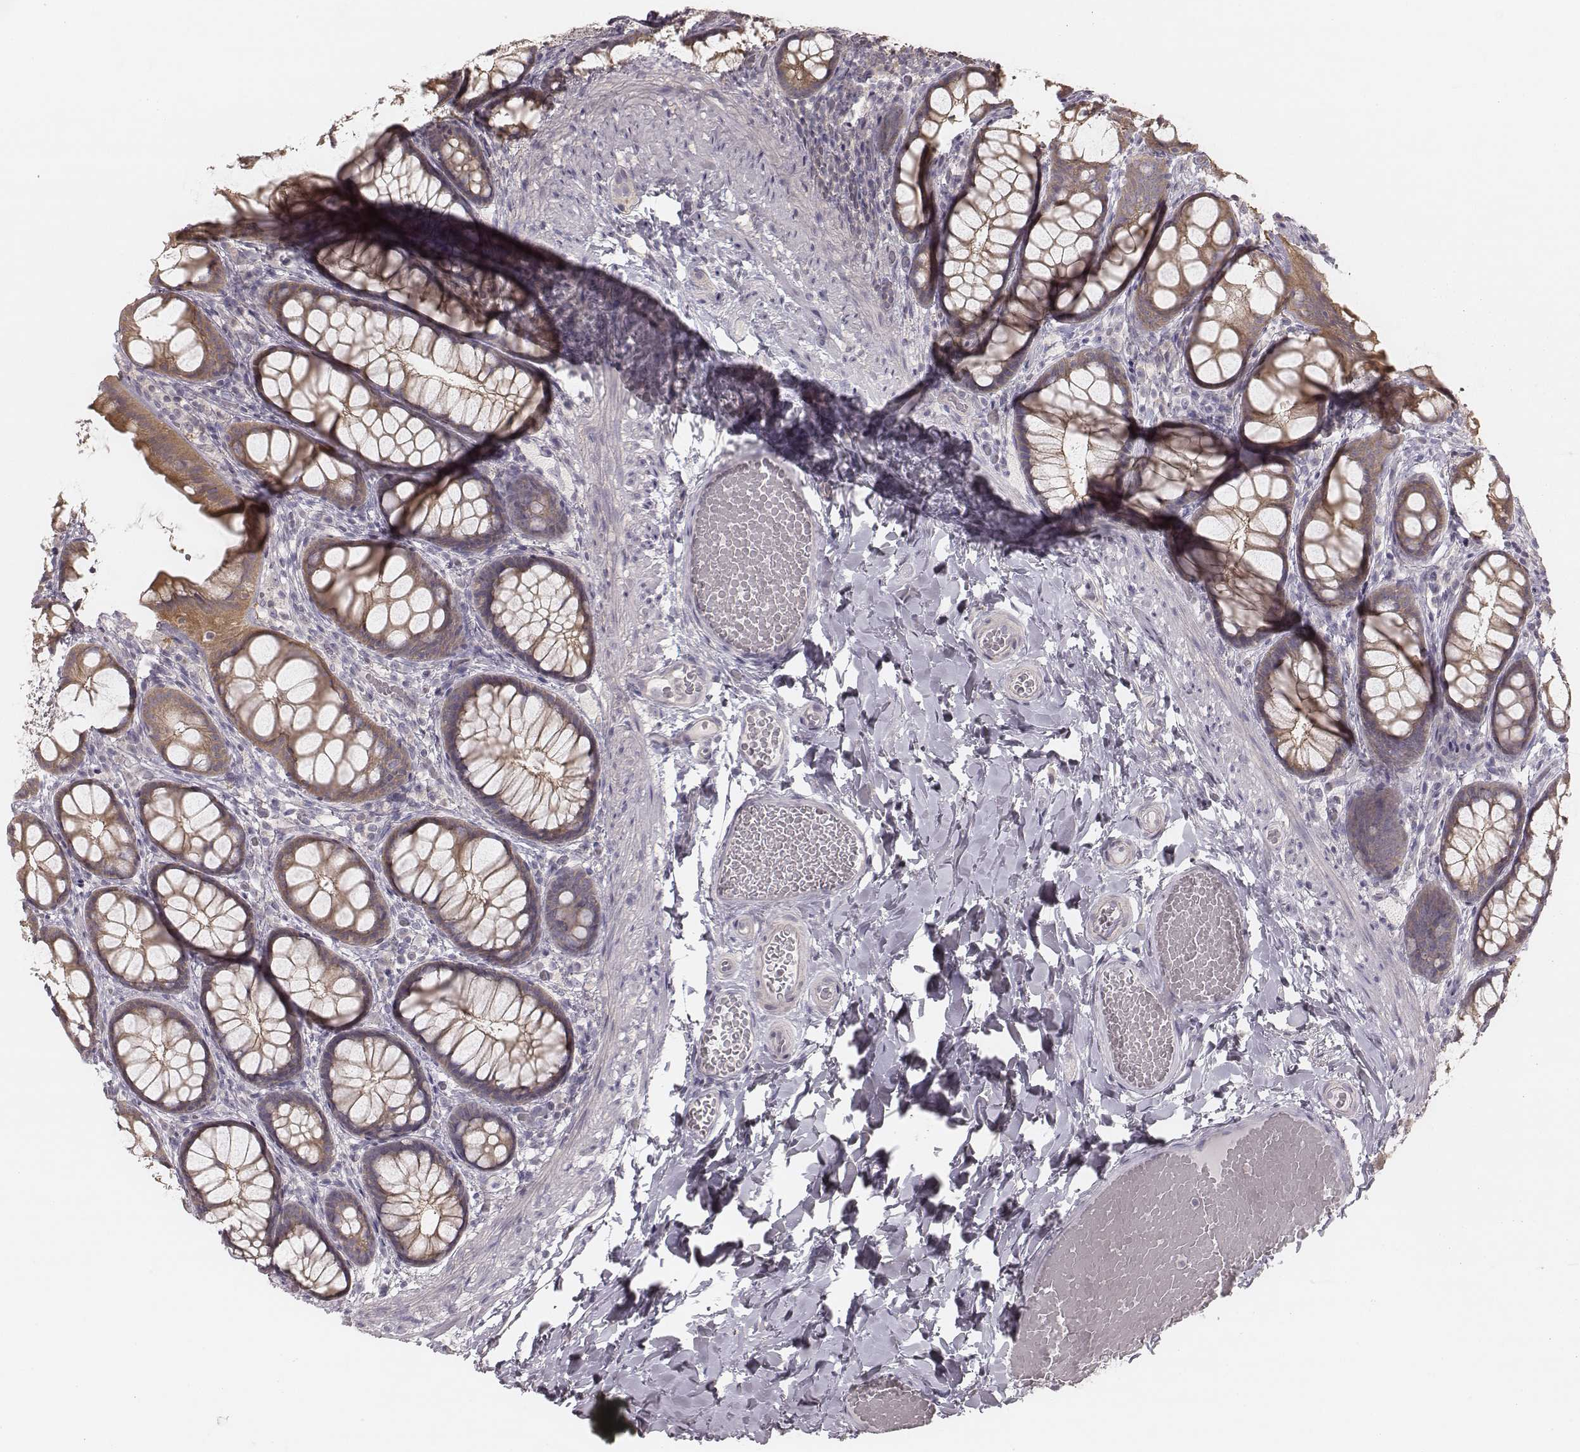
{"staining": {"intensity": "negative", "quantity": "none", "location": "none"}, "tissue": "colon", "cell_type": "Endothelial cells", "image_type": "normal", "snomed": [{"axis": "morphology", "description": "Normal tissue, NOS"}, {"axis": "topography", "description": "Colon"}], "caption": "High power microscopy micrograph of an immunohistochemistry histopathology image of unremarkable colon, revealing no significant positivity in endothelial cells. Brightfield microscopy of immunohistochemistry (IHC) stained with DAB (brown) and hematoxylin (blue), captured at high magnification.", "gene": "TDRD5", "patient": {"sex": "male", "age": 47}}